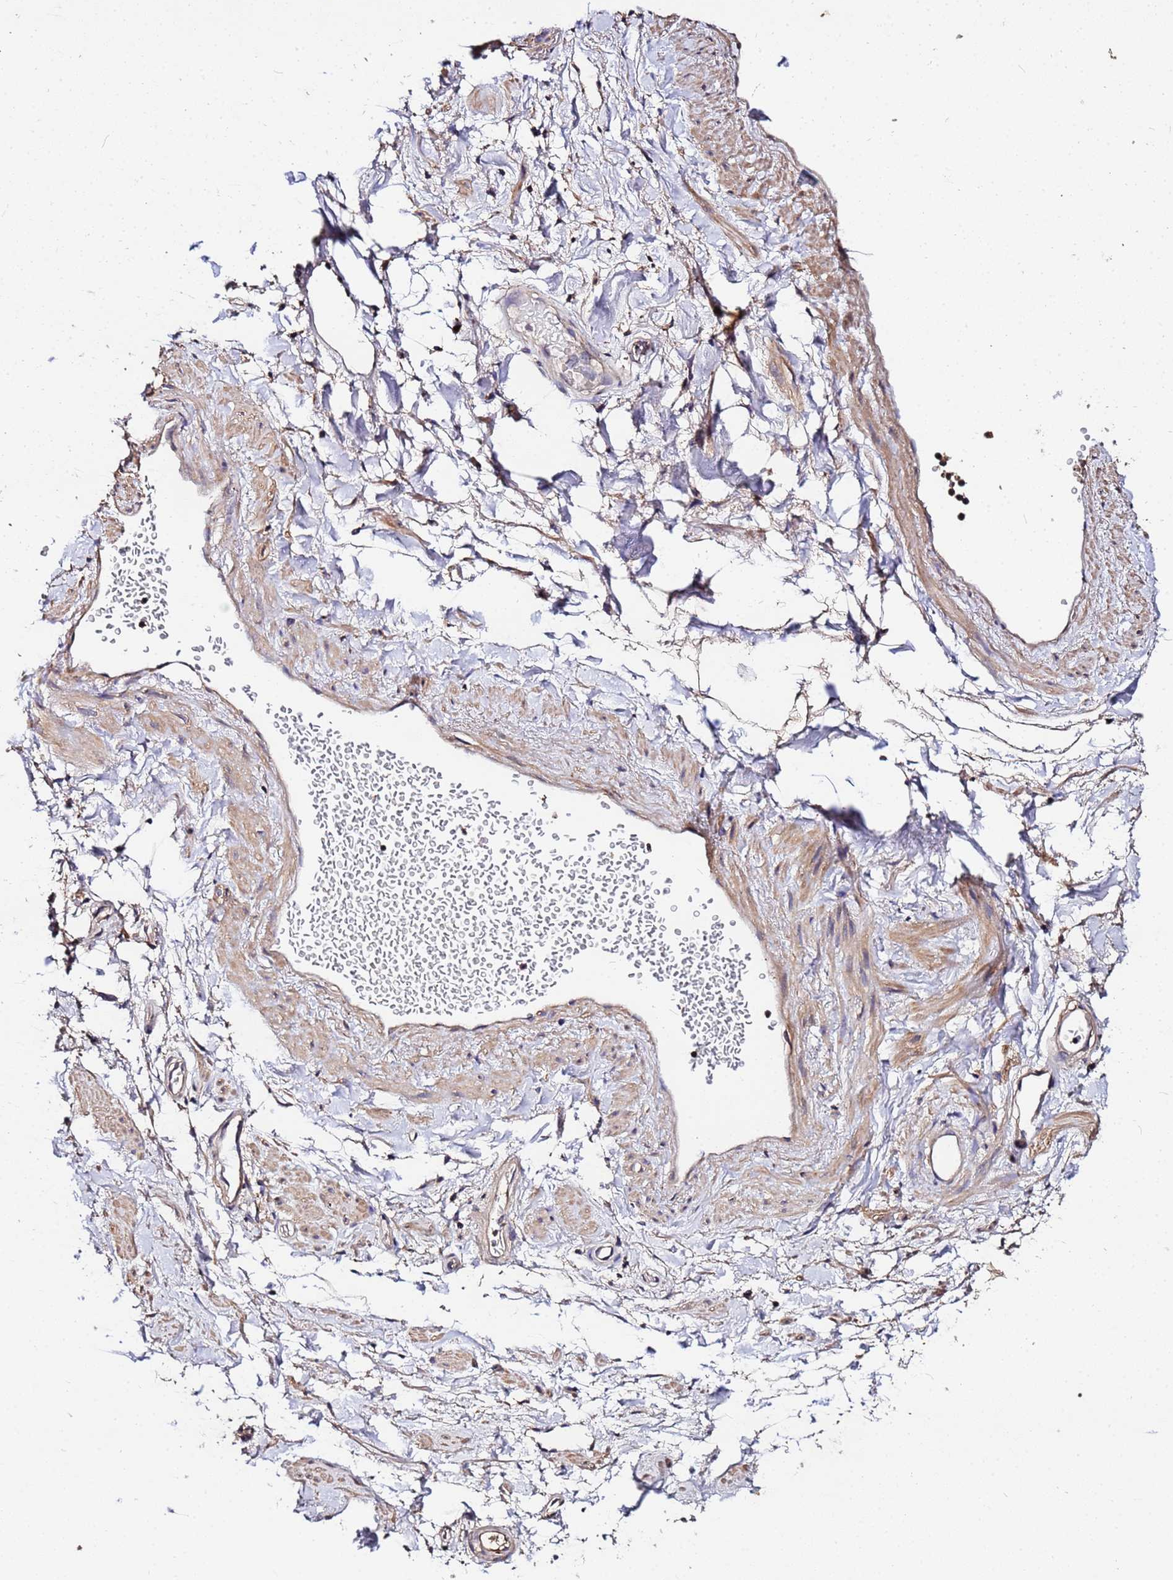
{"staining": {"intensity": "moderate", "quantity": ">75%", "location": "cytoplasmic/membranous"}, "tissue": "soft tissue", "cell_type": "Chondrocytes", "image_type": "normal", "snomed": [{"axis": "morphology", "description": "Normal tissue, NOS"}, {"axis": "topography", "description": "Soft tissue"}, {"axis": "topography", "description": "Adipose tissue"}, {"axis": "topography", "description": "Vascular tissue"}, {"axis": "topography", "description": "Peripheral nerve tissue"}], "caption": "Normal soft tissue displays moderate cytoplasmic/membranous positivity in approximately >75% of chondrocytes, visualized by immunohistochemistry. (DAB (3,3'-diaminobenzidine) IHC with brightfield microscopy, high magnification).", "gene": "MTERF1", "patient": {"sex": "male", "age": 74}}